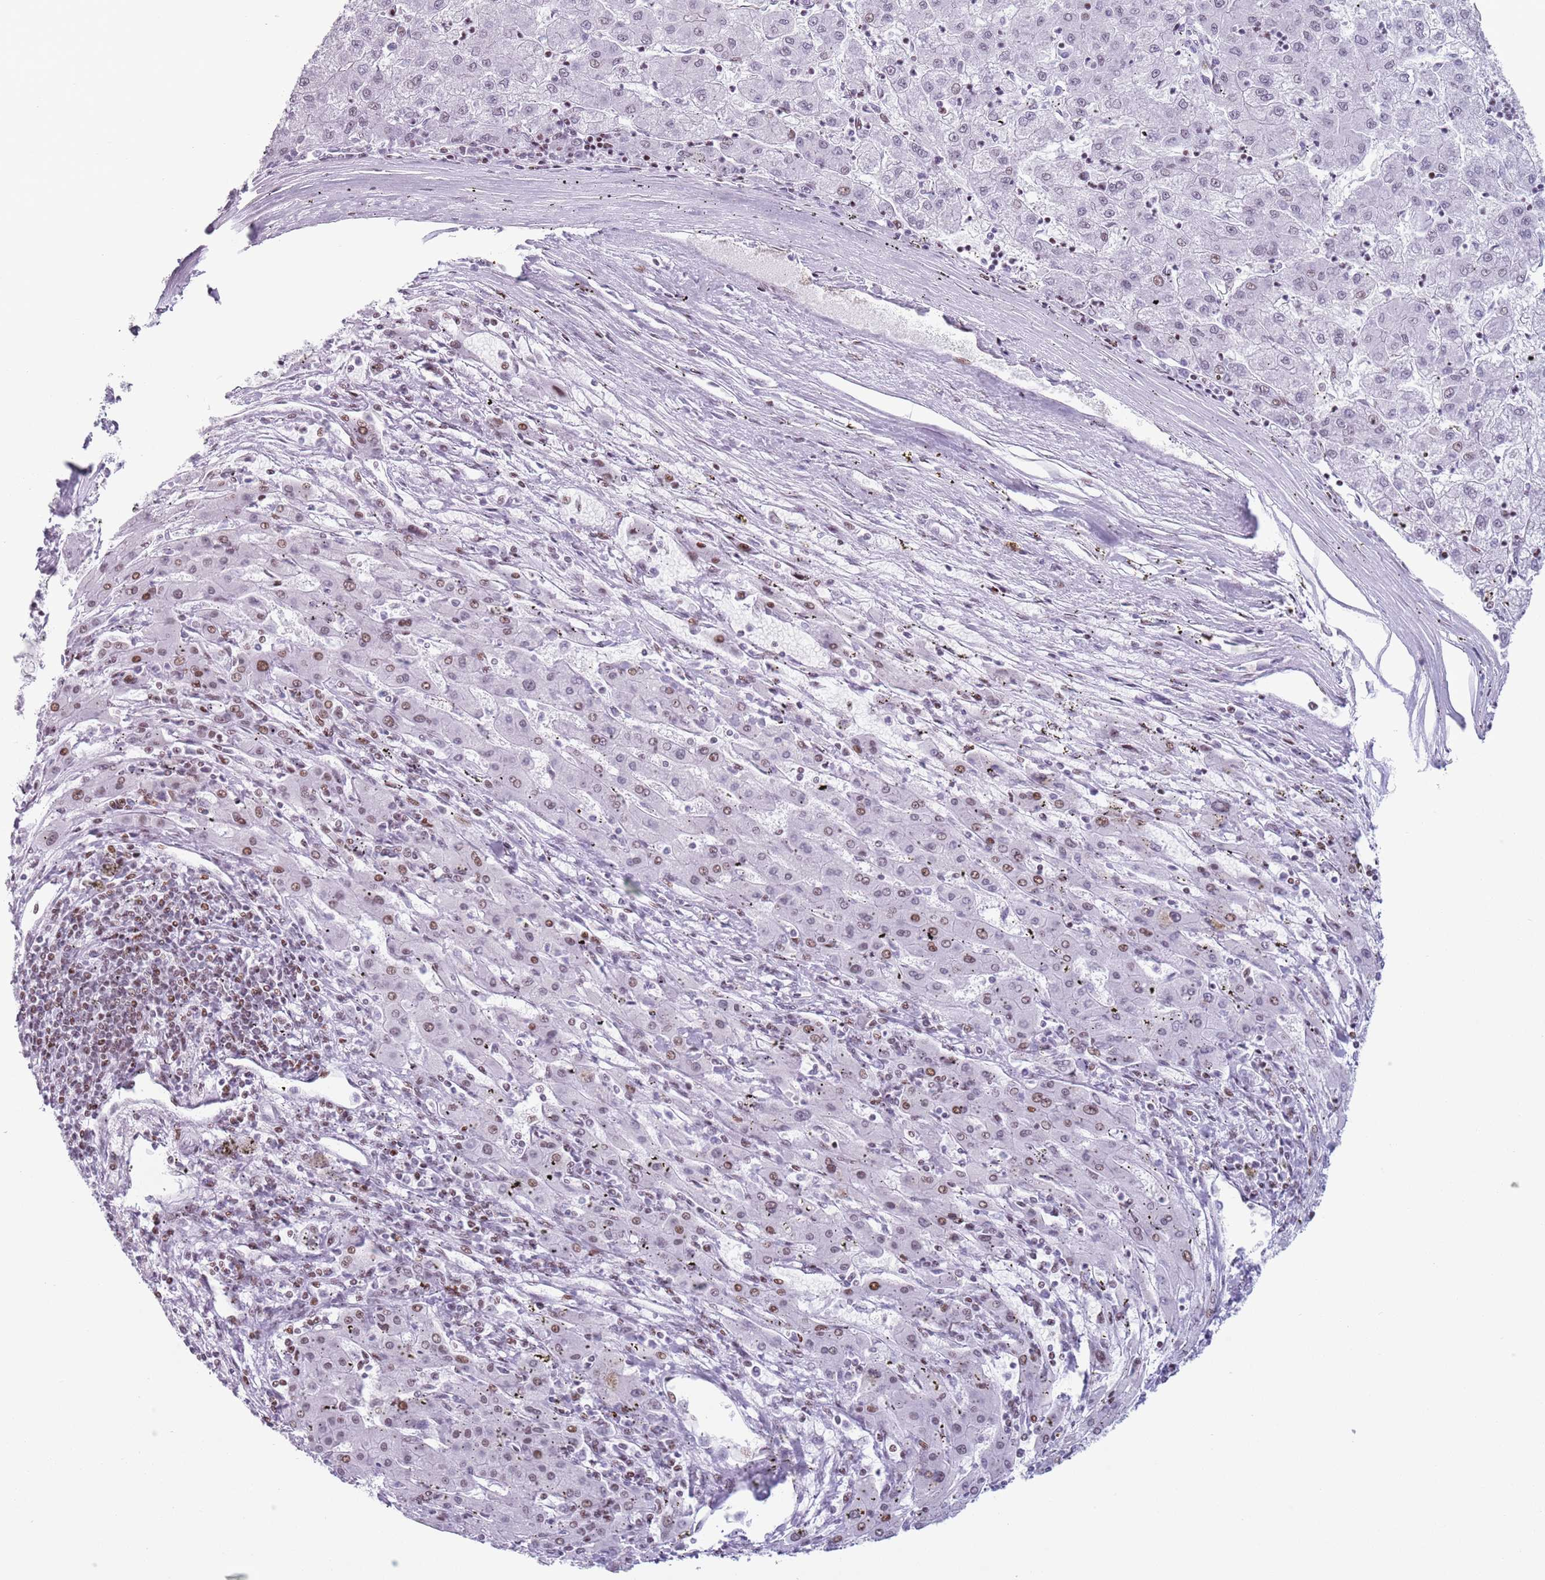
{"staining": {"intensity": "moderate", "quantity": "<25%", "location": "nuclear"}, "tissue": "liver cancer", "cell_type": "Tumor cells", "image_type": "cancer", "snomed": [{"axis": "morphology", "description": "Carcinoma, Hepatocellular, NOS"}, {"axis": "topography", "description": "Liver"}], "caption": "Liver cancer stained with a protein marker reveals moderate staining in tumor cells.", "gene": "FAM104B", "patient": {"sex": "male", "age": 72}}